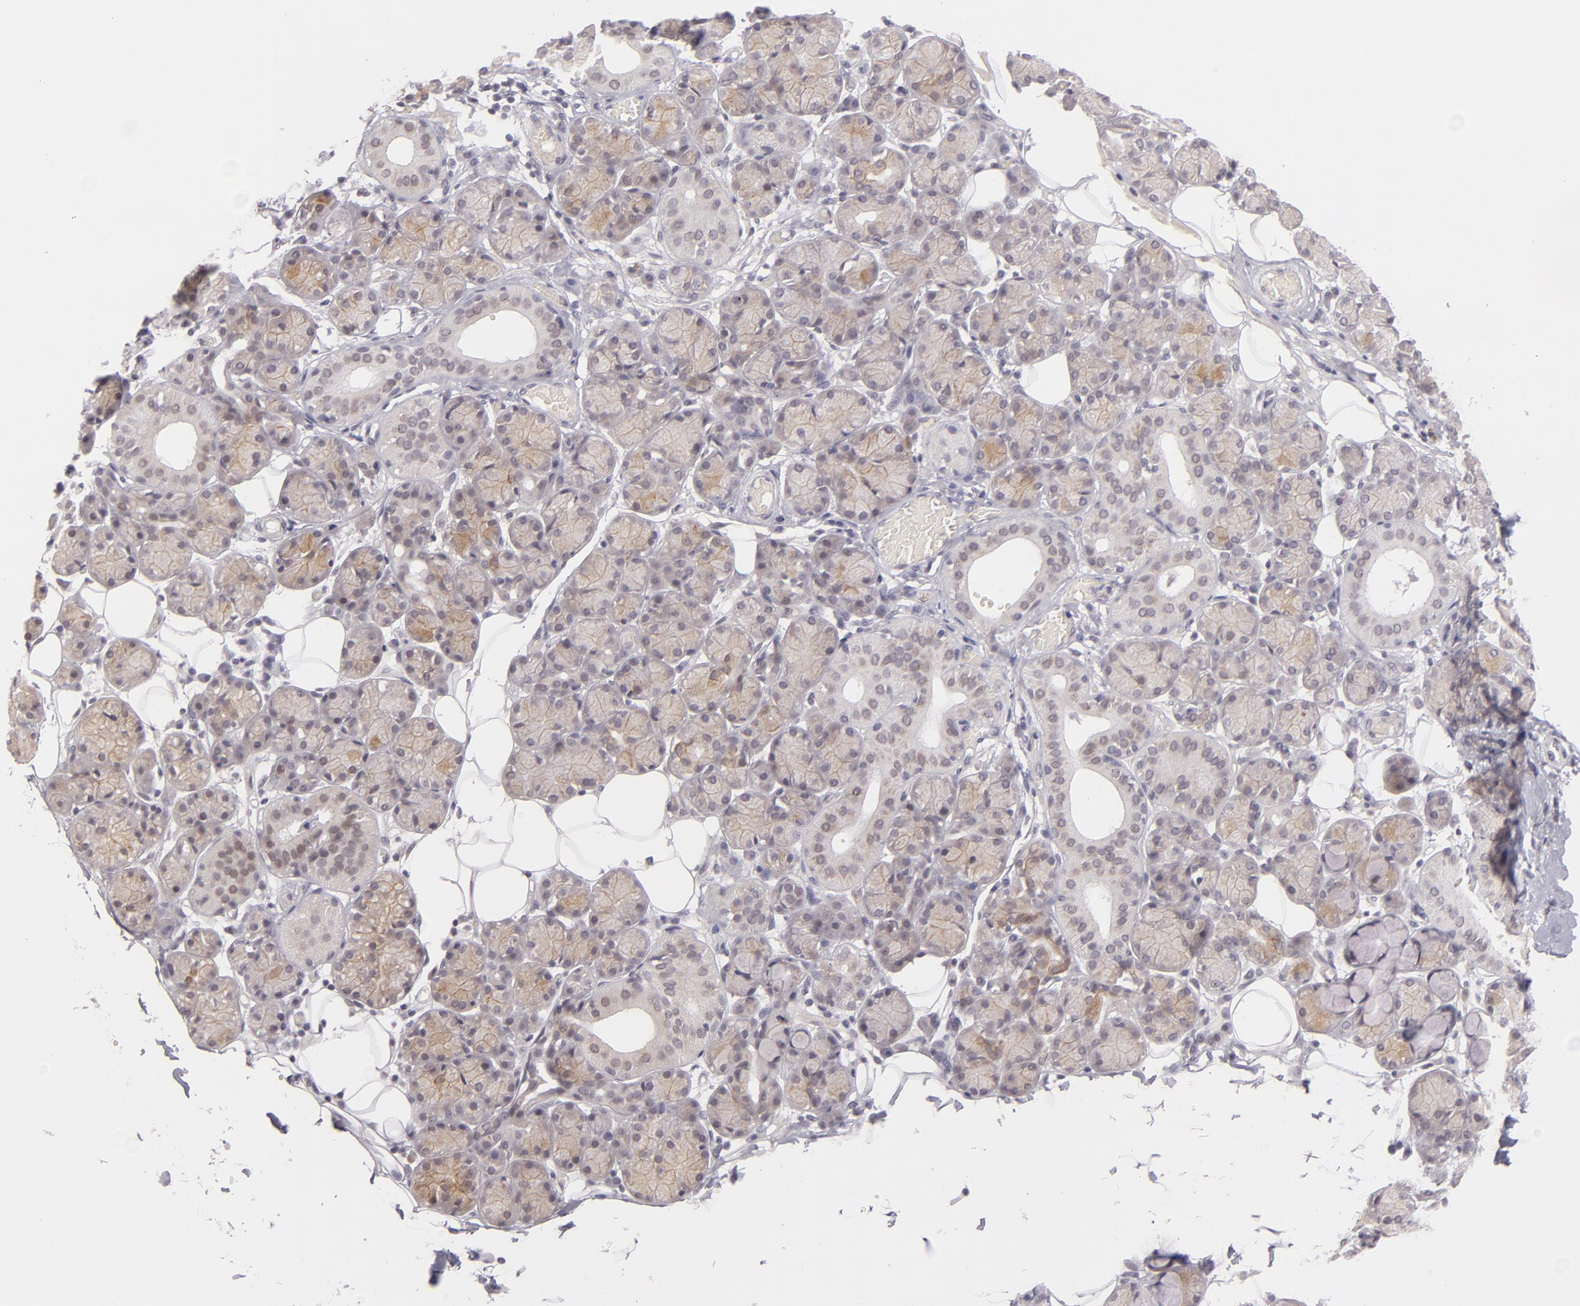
{"staining": {"intensity": "weak", "quantity": "25%-75%", "location": "cytoplasmic/membranous"}, "tissue": "salivary gland", "cell_type": "Glandular cells", "image_type": "normal", "snomed": [{"axis": "morphology", "description": "Normal tissue, NOS"}, {"axis": "topography", "description": "Salivary gland"}], "caption": "Immunohistochemistry (IHC) staining of unremarkable salivary gland, which displays low levels of weak cytoplasmic/membranous staining in approximately 25%-75% of glandular cells indicating weak cytoplasmic/membranous protein staining. The staining was performed using DAB (3,3'-diaminobenzidine) (brown) for protein detection and nuclei were counterstained in hematoxylin (blue).", "gene": "ZNF205", "patient": {"sex": "male", "age": 54}}